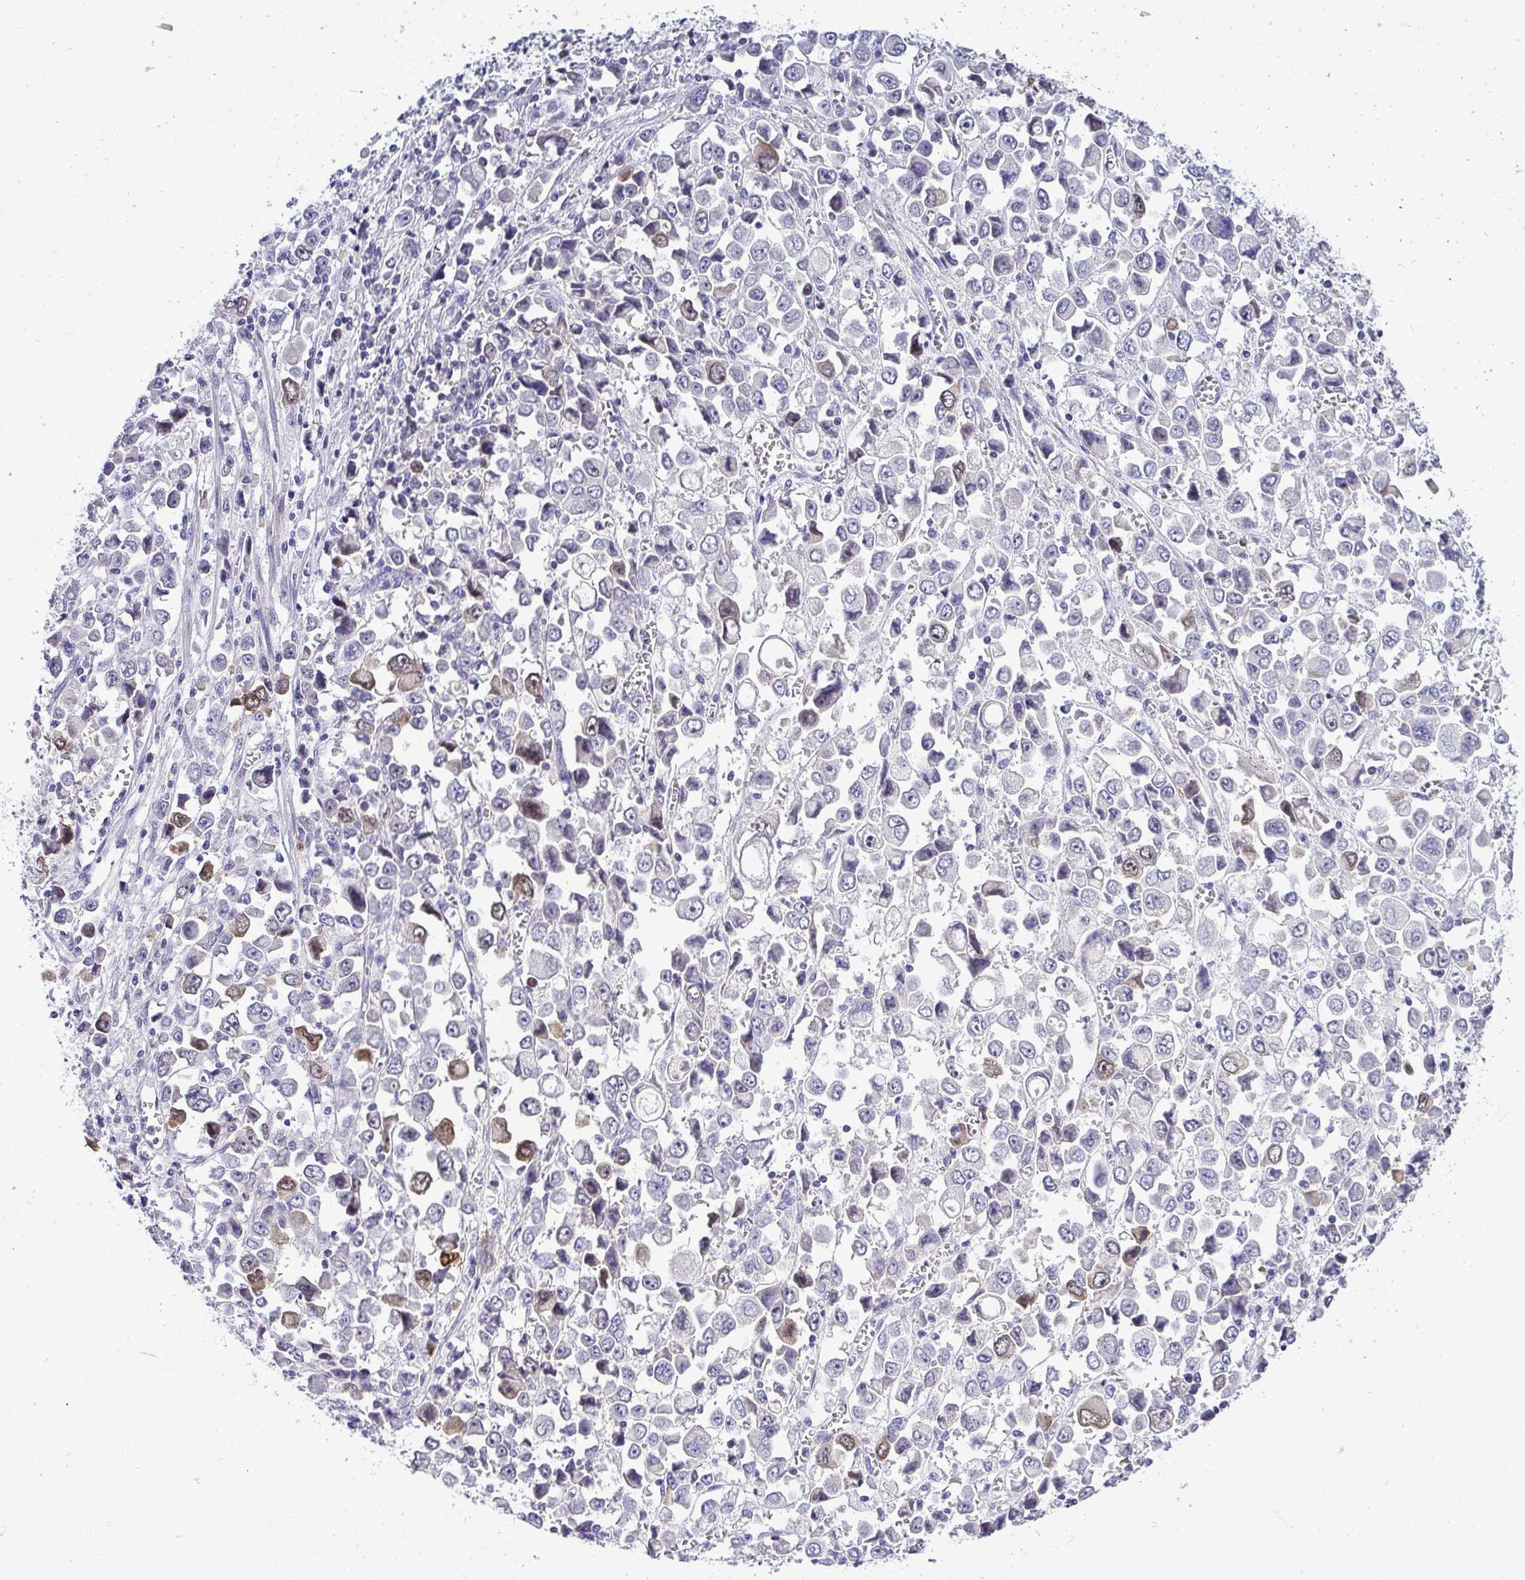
{"staining": {"intensity": "weak", "quantity": "<25%", "location": "nuclear"}, "tissue": "stomach cancer", "cell_type": "Tumor cells", "image_type": "cancer", "snomed": [{"axis": "morphology", "description": "Adenocarcinoma, NOS"}, {"axis": "topography", "description": "Stomach, upper"}], "caption": "The immunohistochemistry photomicrograph has no significant expression in tumor cells of adenocarcinoma (stomach) tissue.", "gene": "CDC20", "patient": {"sex": "male", "age": 70}}